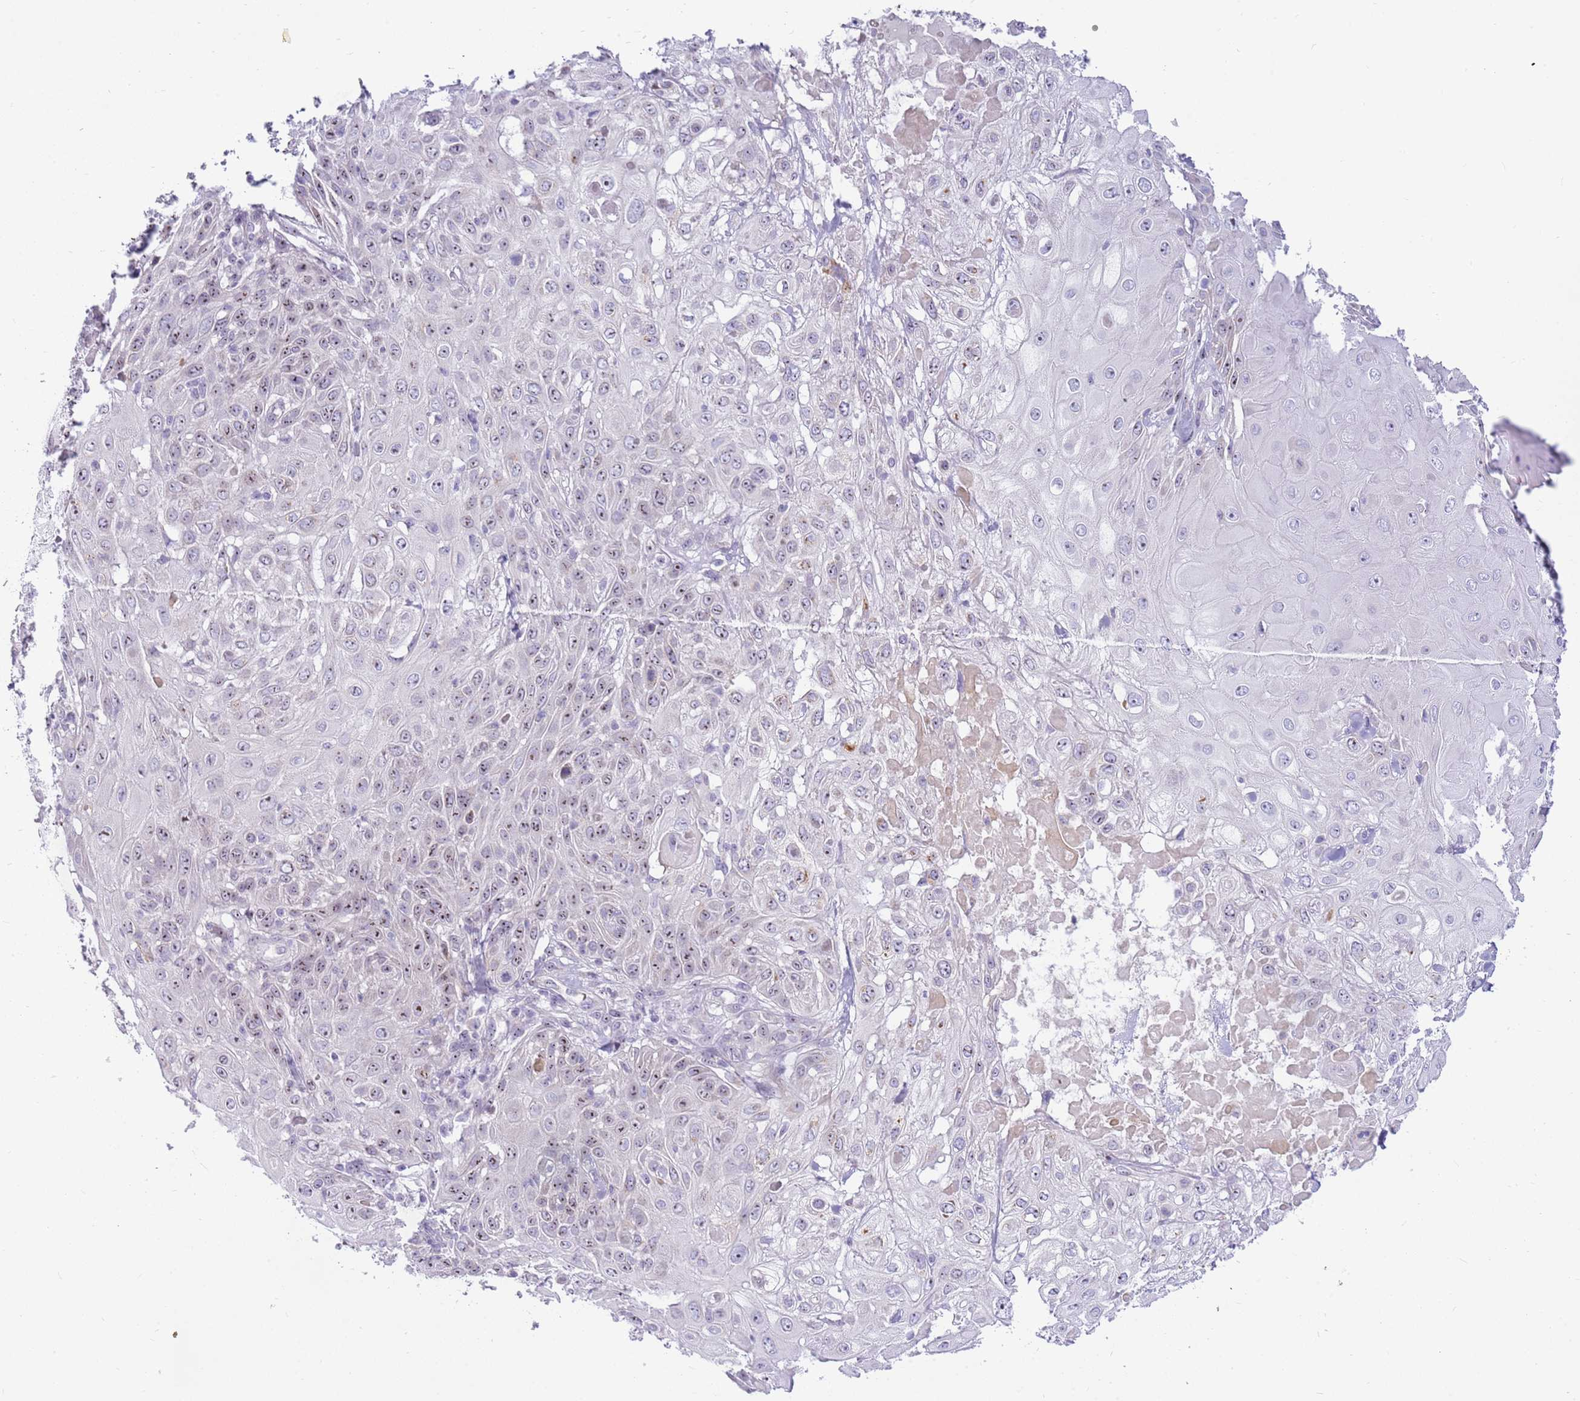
{"staining": {"intensity": "weak", "quantity": "25%-75%", "location": "nuclear"}, "tissue": "skin cancer", "cell_type": "Tumor cells", "image_type": "cancer", "snomed": [{"axis": "morphology", "description": "Normal tissue, NOS"}, {"axis": "morphology", "description": "Squamous cell carcinoma, NOS"}, {"axis": "topography", "description": "Skin"}, {"axis": "topography", "description": "Cartilage tissue"}], "caption": "A photomicrograph of human skin squamous cell carcinoma stained for a protein exhibits weak nuclear brown staining in tumor cells. (DAB (3,3'-diaminobenzidine) IHC with brightfield microscopy, high magnification).", "gene": "DNAJA3", "patient": {"sex": "female", "age": 79}}